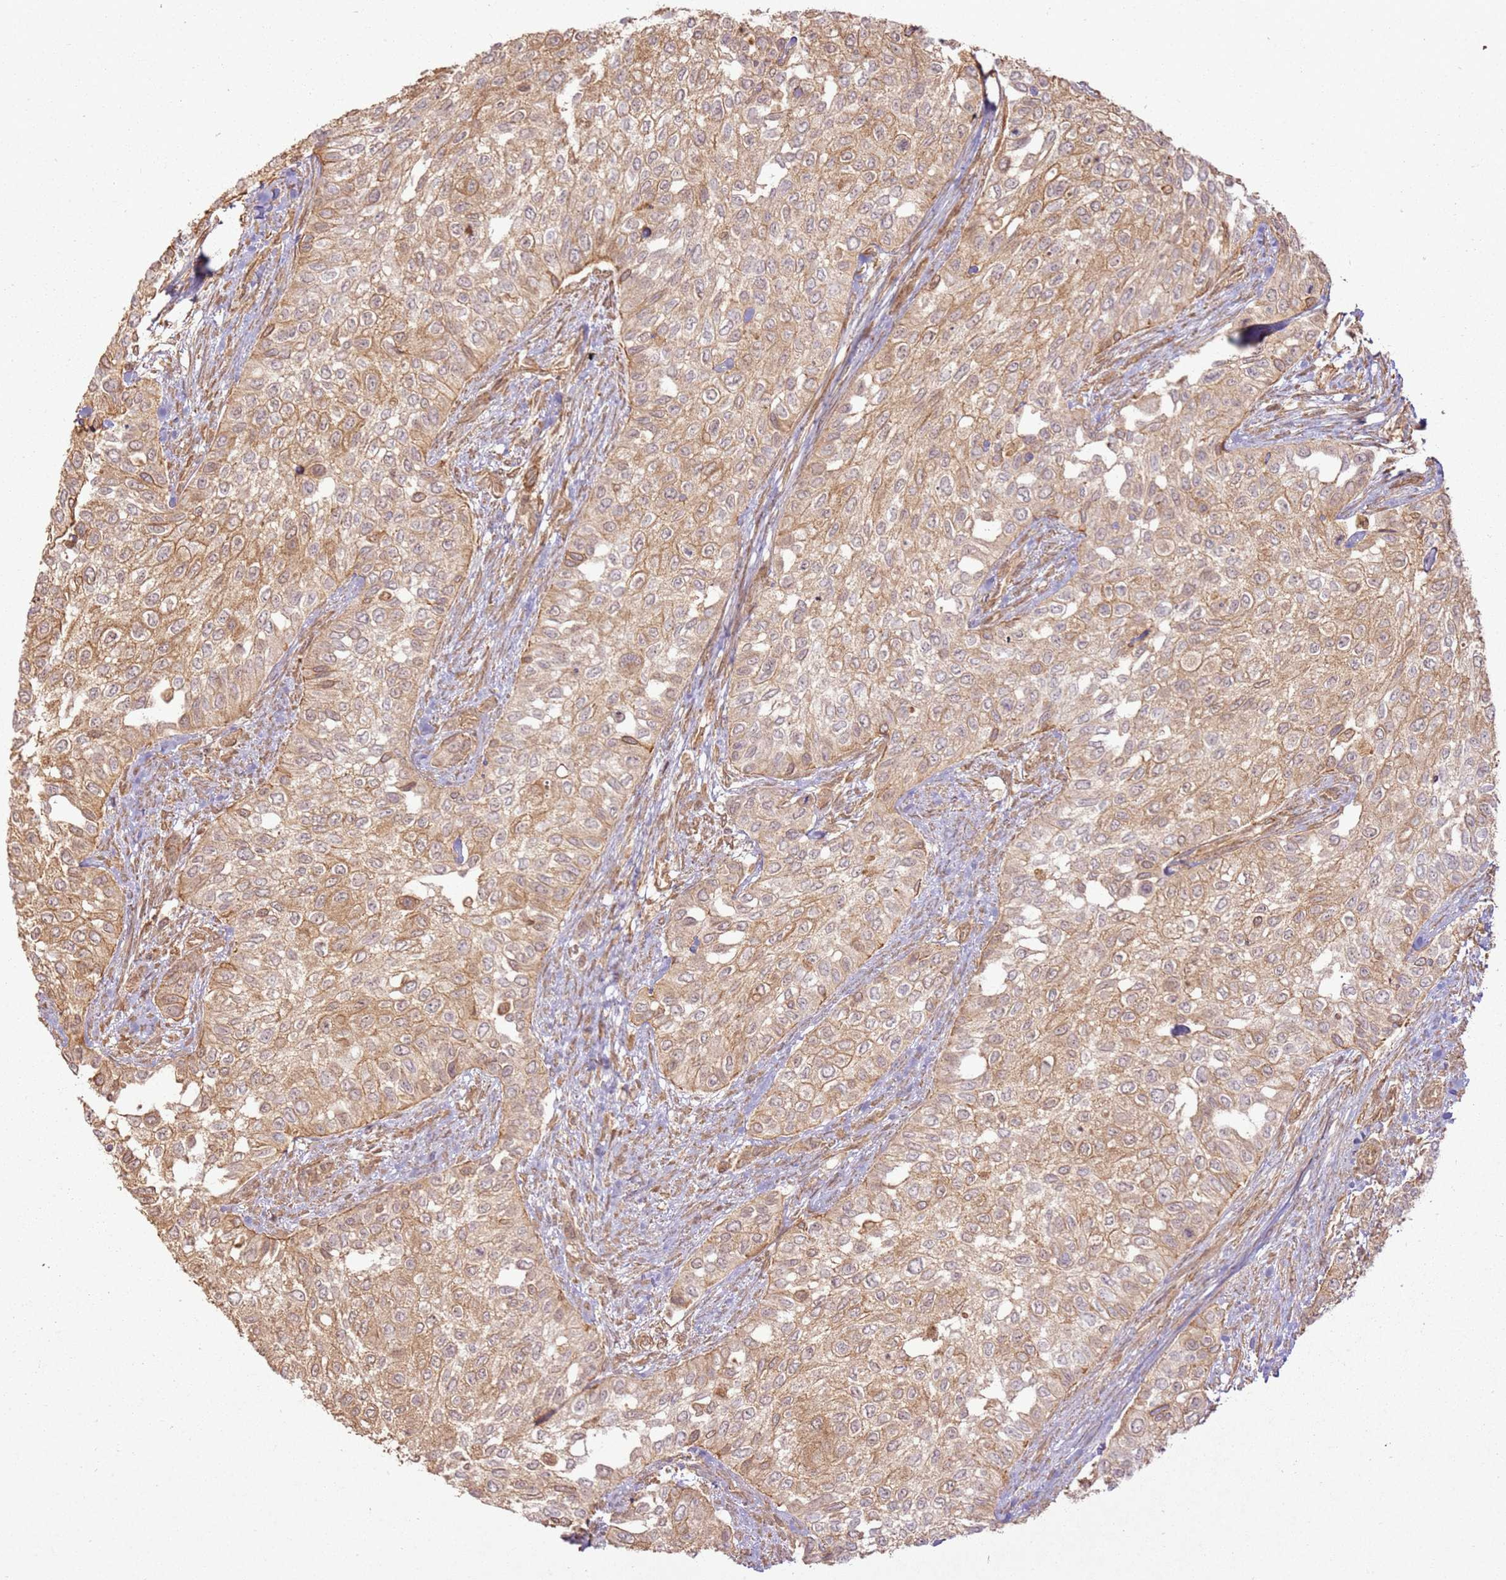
{"staining": {"intensity": "moderate", "quantity": "25%-75%", "location": "cytoplasmic/membranous"}, "tissue": "urothelial cancer", "cell_type": "Tumor cells", "image_type": "cancer", "snomed": [{"axis": "morphology", "description": "Normal tissue, NOS"}, {"axis": "morphology", "description": "Urothelial carcinoma, High grade"}, {"axis": "topography", "description": "Vascular tissue"}, {"axis": "topography", "description": "Urinary bladder"}], "caption": "IHC staining of urothelial cancer, which demonstrates medium levels of moderate cytoplasmic/membranous staining in approximately 25%-75% of tumor cells indicating moderate cytoplasmic/membranous protein positivity. The staining was performed using DAB (brown) for protein detection and nuclei were counterstained in hematoxylin (blue).", "gene": "ZNF776", "patient": {"sex": "female", "age": 56}}